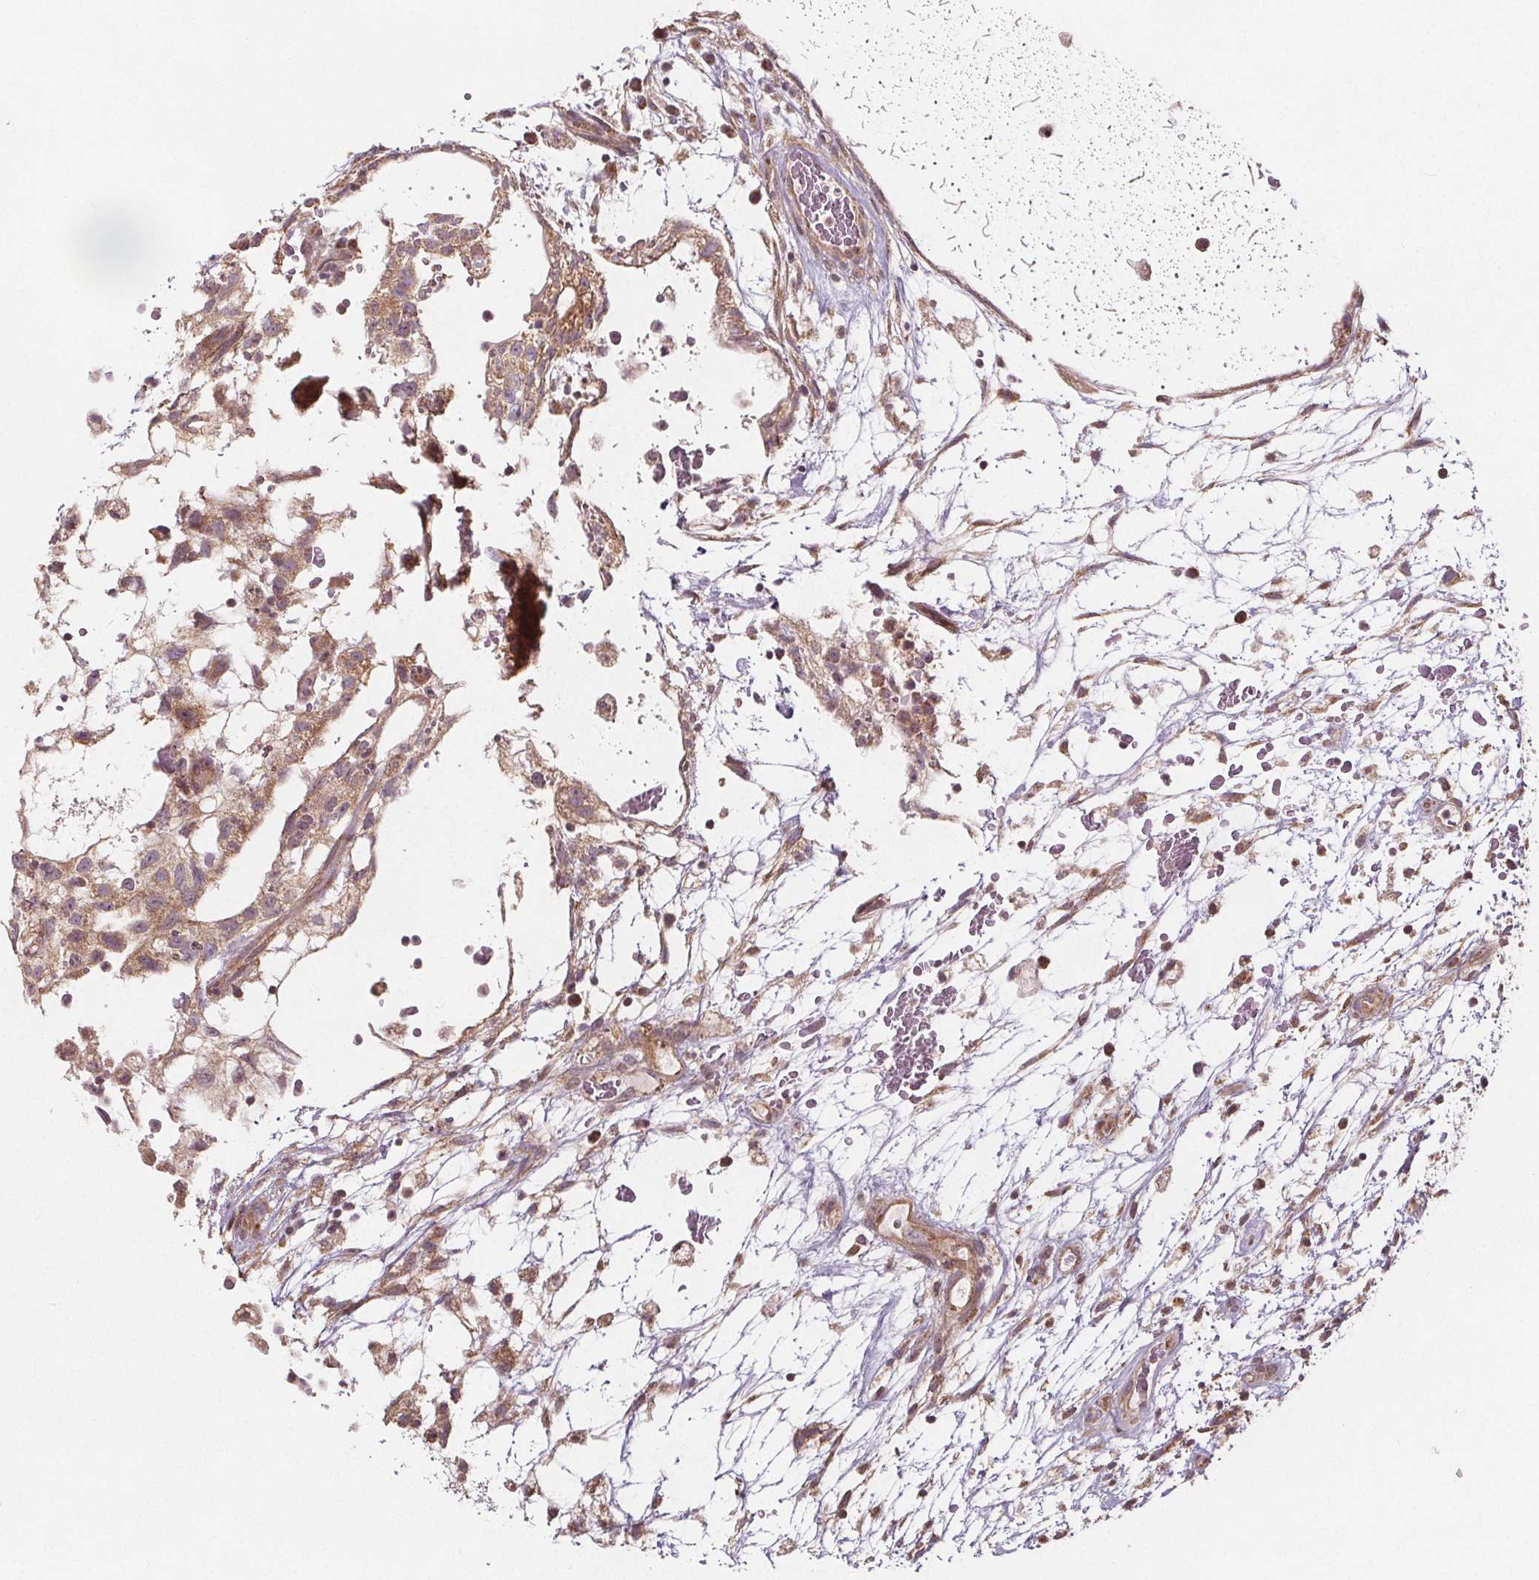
{"staining": {"intensity": "weak", "quantity": ">75%", "location": "cytoplasmic/membranous"}, "tissue": "testis cancer", "cell_type": "Tumor cells", "image_type": "cancer", "snomed": [{"axis": "morphology", "description": "Normal tissue, NOS"}, {"axis": "morphology", "description": "Carcinoma, Embryonal, NOS"}, {"axis": "topography", "description": "Testis"}], "caption": "Weak cytoplasmic/membranous expression is identified in about >75% of tumor cells in embryonal carcinoma (testis).", "gene": "AKT1S1", "patient": {"sex": "male", "age": 32}}